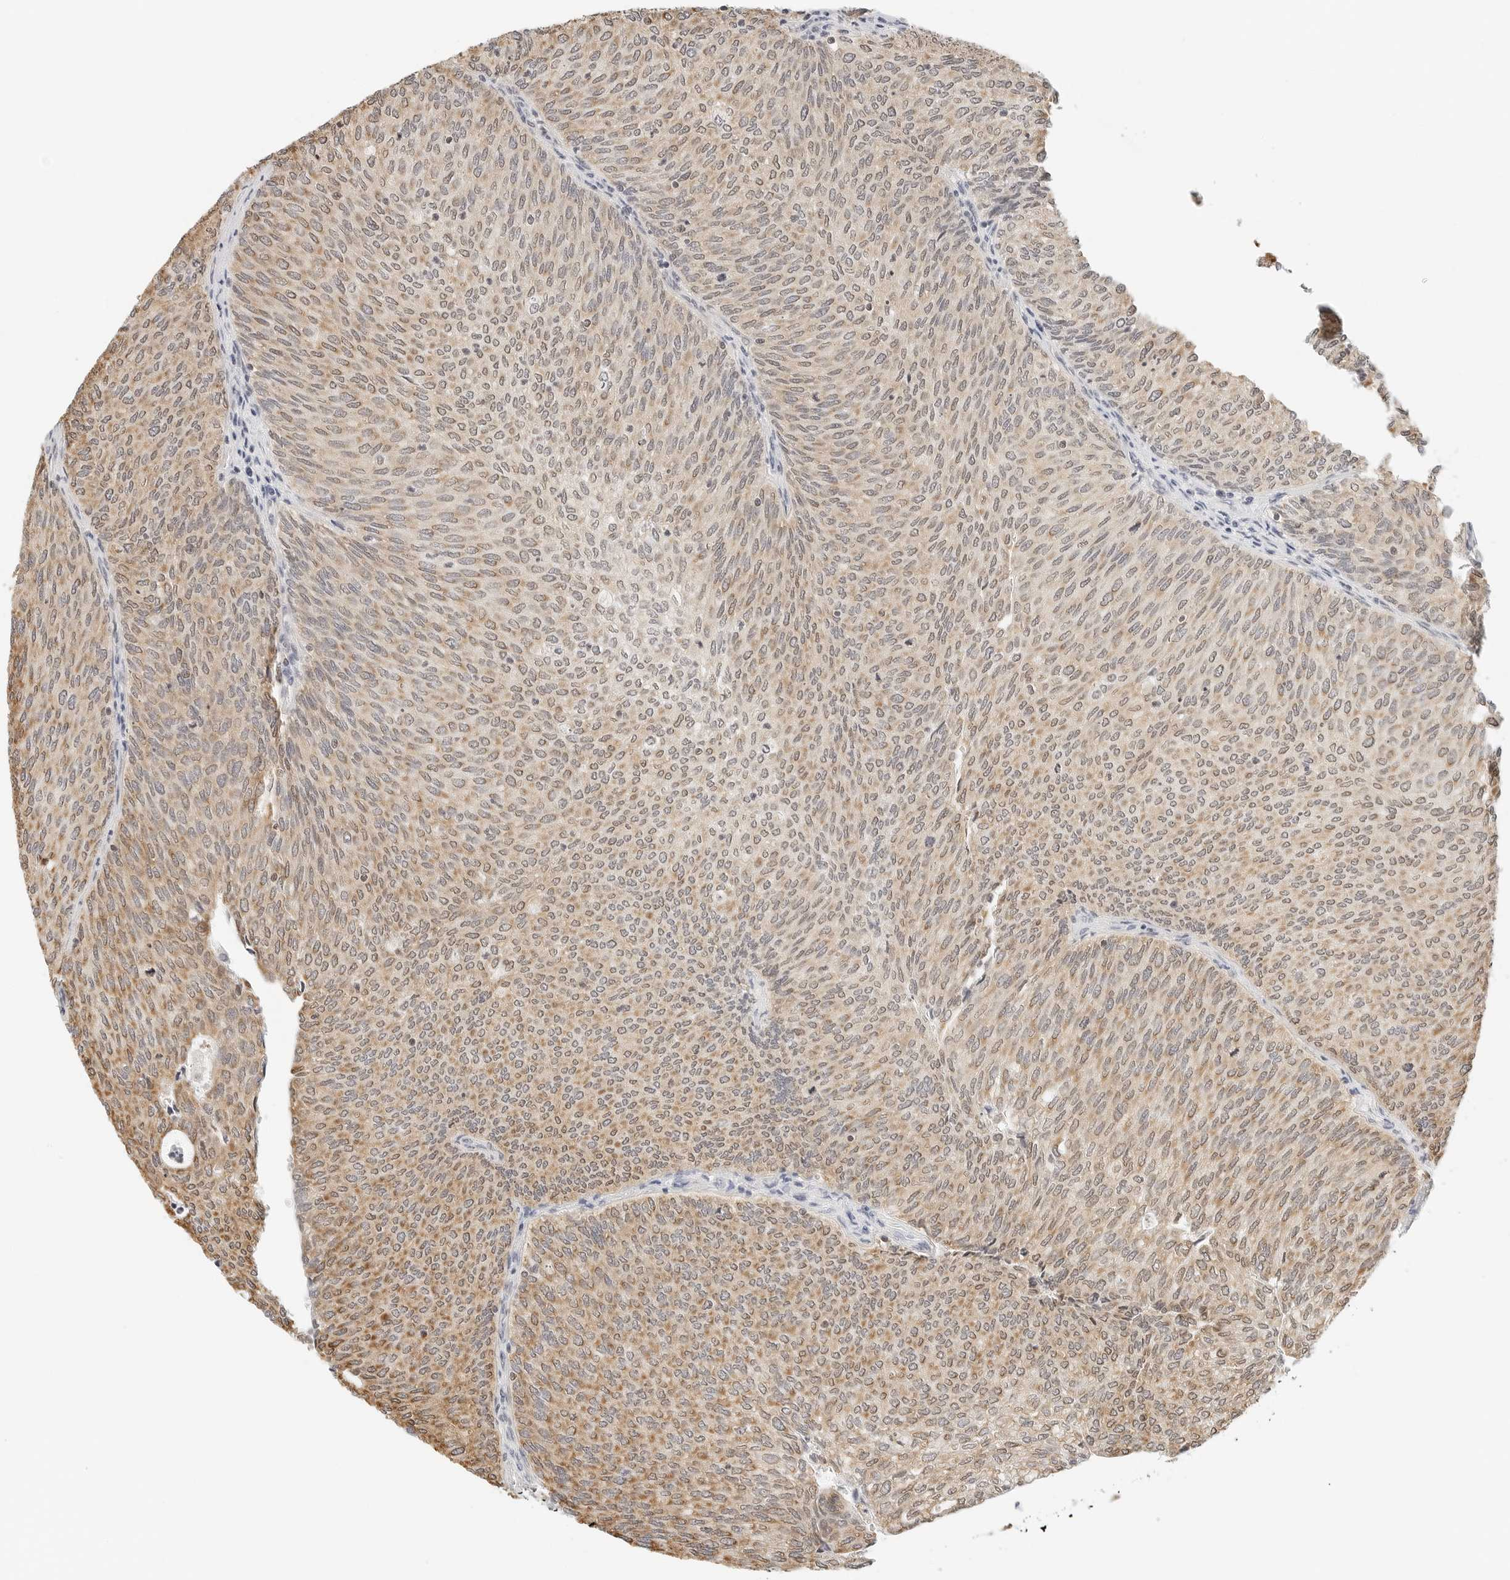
{"staining": {"intensity": "moderate", "quantity": "25%-75%", "location": "cytoplasmic/membranous"}, "tissue": "urothelial cancer", "cell_type": "Tumor cells", "image_type": "cancer", "snomed": [{"axis": "morphology", "description": "Urothelial carcinoma, Low grade"}, {"axis": "topography", "description": "Urinary bladder"}], "caption": "Urothelial cancer stained for a protein (brown) reveals moderate cytoplasmic/membranous positive positivity in approximately 25%-75% of tumor cells.", "gene": "ATL1", "patient": {"sex": "female", "age": 79}}